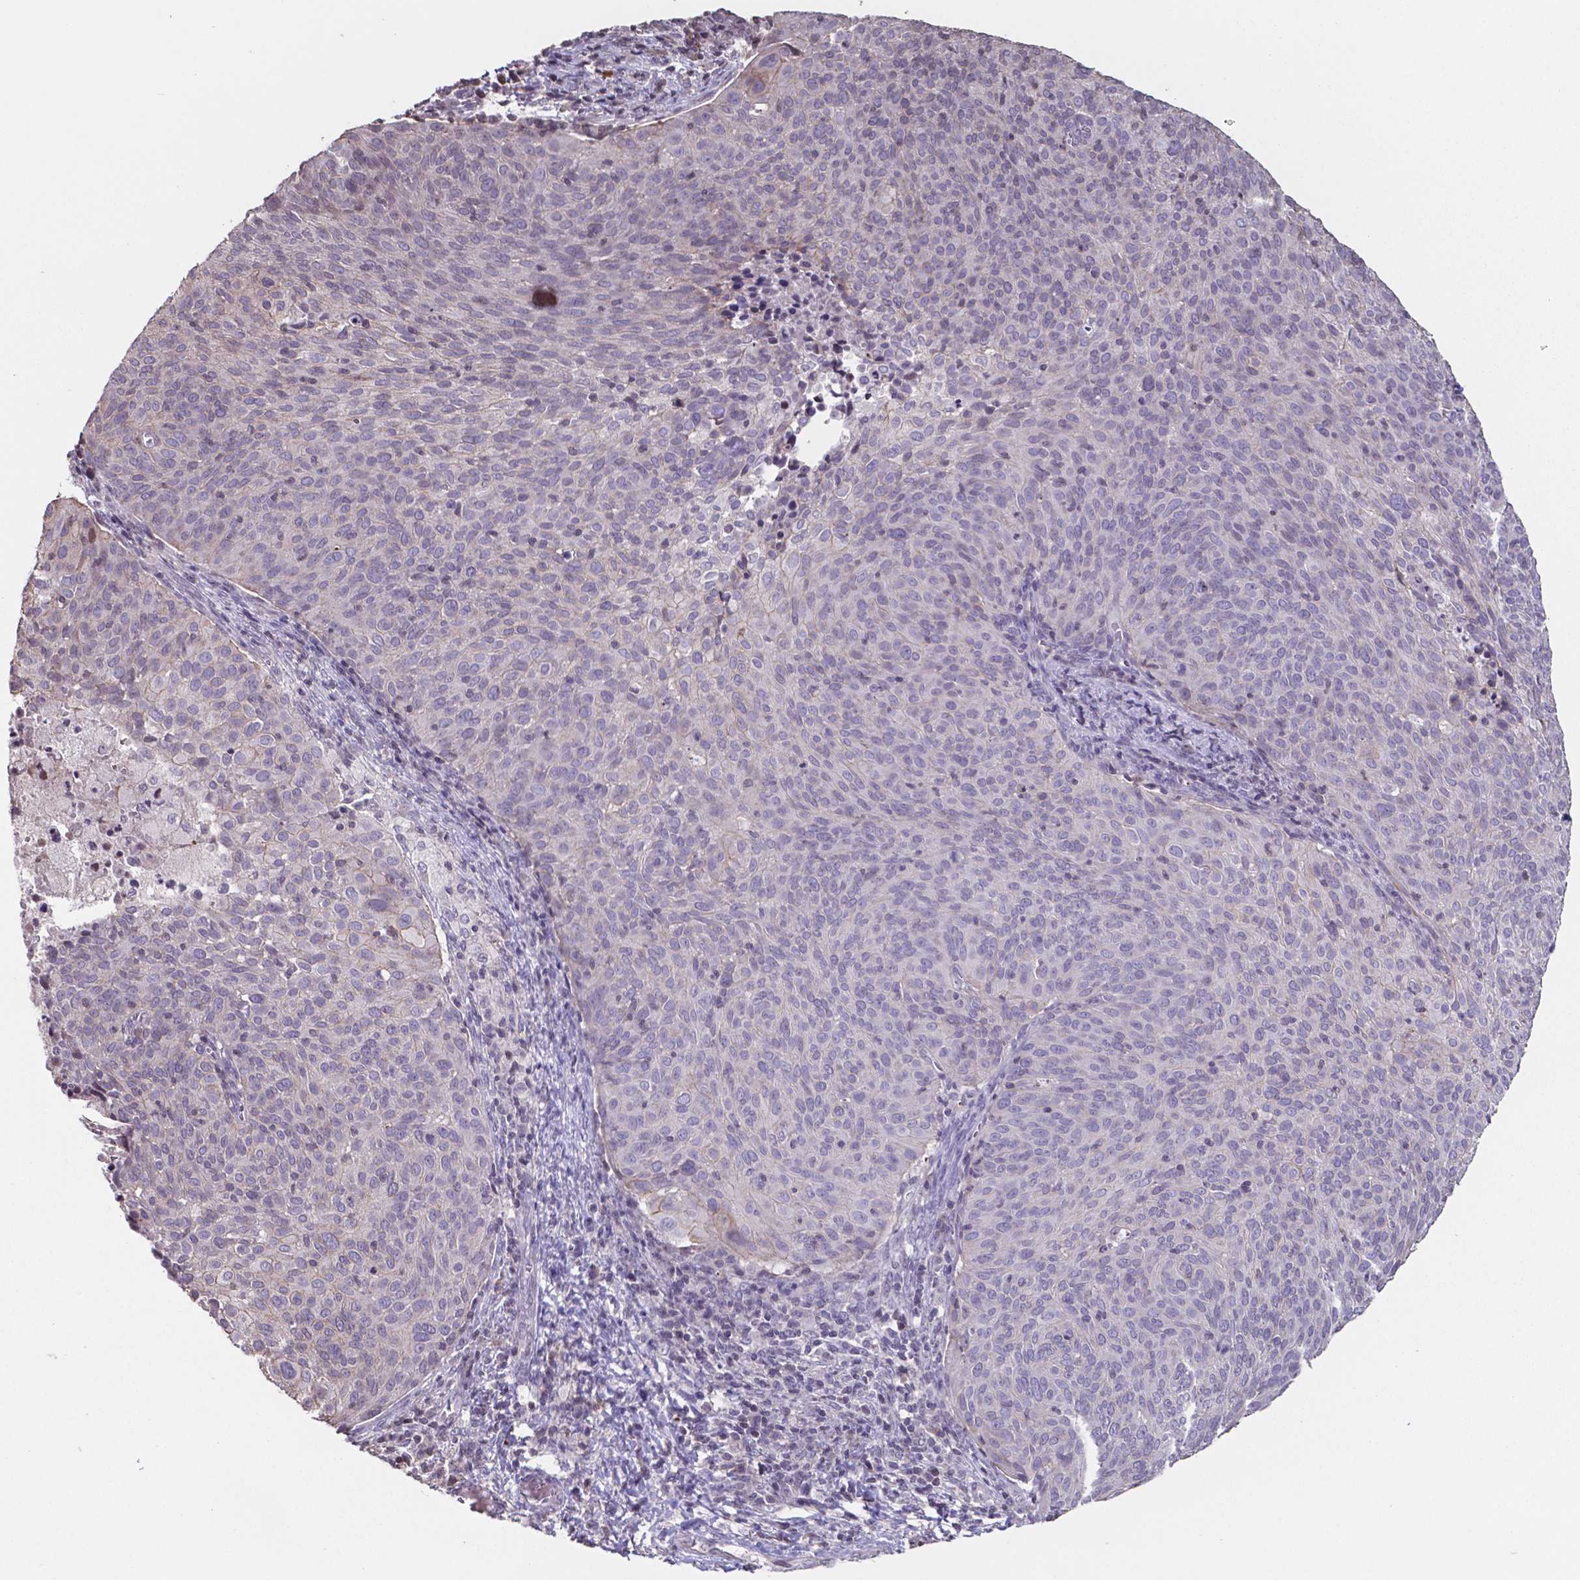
{"staining": {"intensity": "negative", "quantity": "none", "location": "none"}, "tissue": "cervical cancer", "cell_type": "Tumor cells", "image_type": "cancer", "snomed": [{"axis": "morphology", "description": "Squamous cell carcinoma, NOS"}, {"axis": "topography", "description": "Cervix"}], "caption": "An image of human cervical cancer is negative for staining in tumor cells.", "gene": "MLC1", "patient": {"sex": "female", "age": 39}}